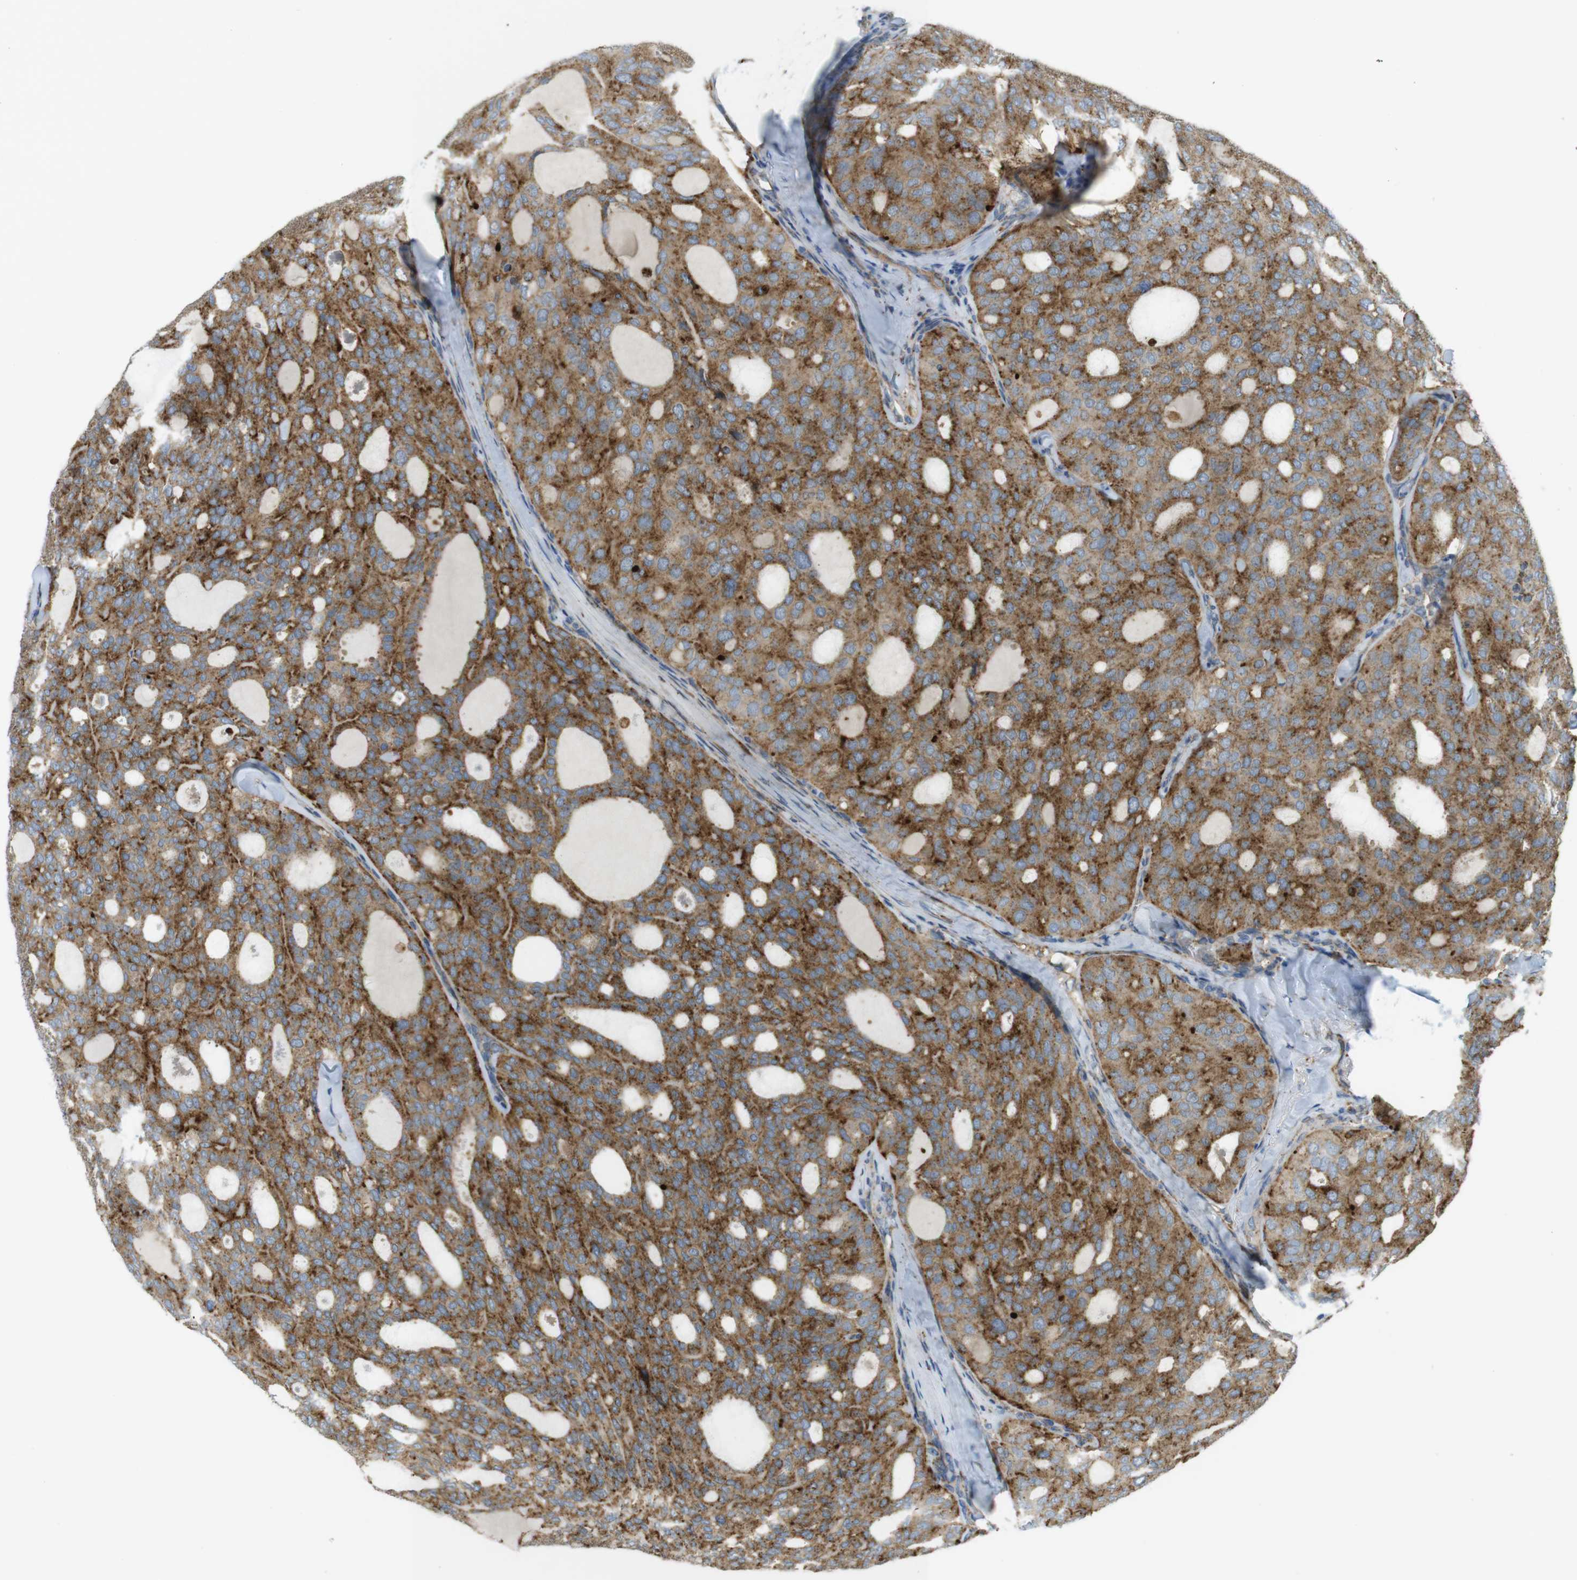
{"staining": {"intensity": "moderate", "quantity": ">75%", "location": "cytoplasmic/membranous"}, "tissue": "thyroid cancer", "cell_type": "Tumor cells", "image_type": "cancer", "snomed": [{"axis": "morphology", "description": "Follicular adenoma carcinoma, NOS"}, {"axis": "topography", "description": "Thyroid gland"}], "caption": "An image of human thyroid follicular adenoma carcinoma stained for a protein reveals moderate cytoplasmic/membranous brown staining in tumor cells. The protein is stained brown, and the nuclei are stained in blue (DAB (3,3'-diaminobenzidine) IHC with brightfield microscopy, high magnification).", "gene": "LAMP1", "patient": {"sex": "male", "age": 75}}